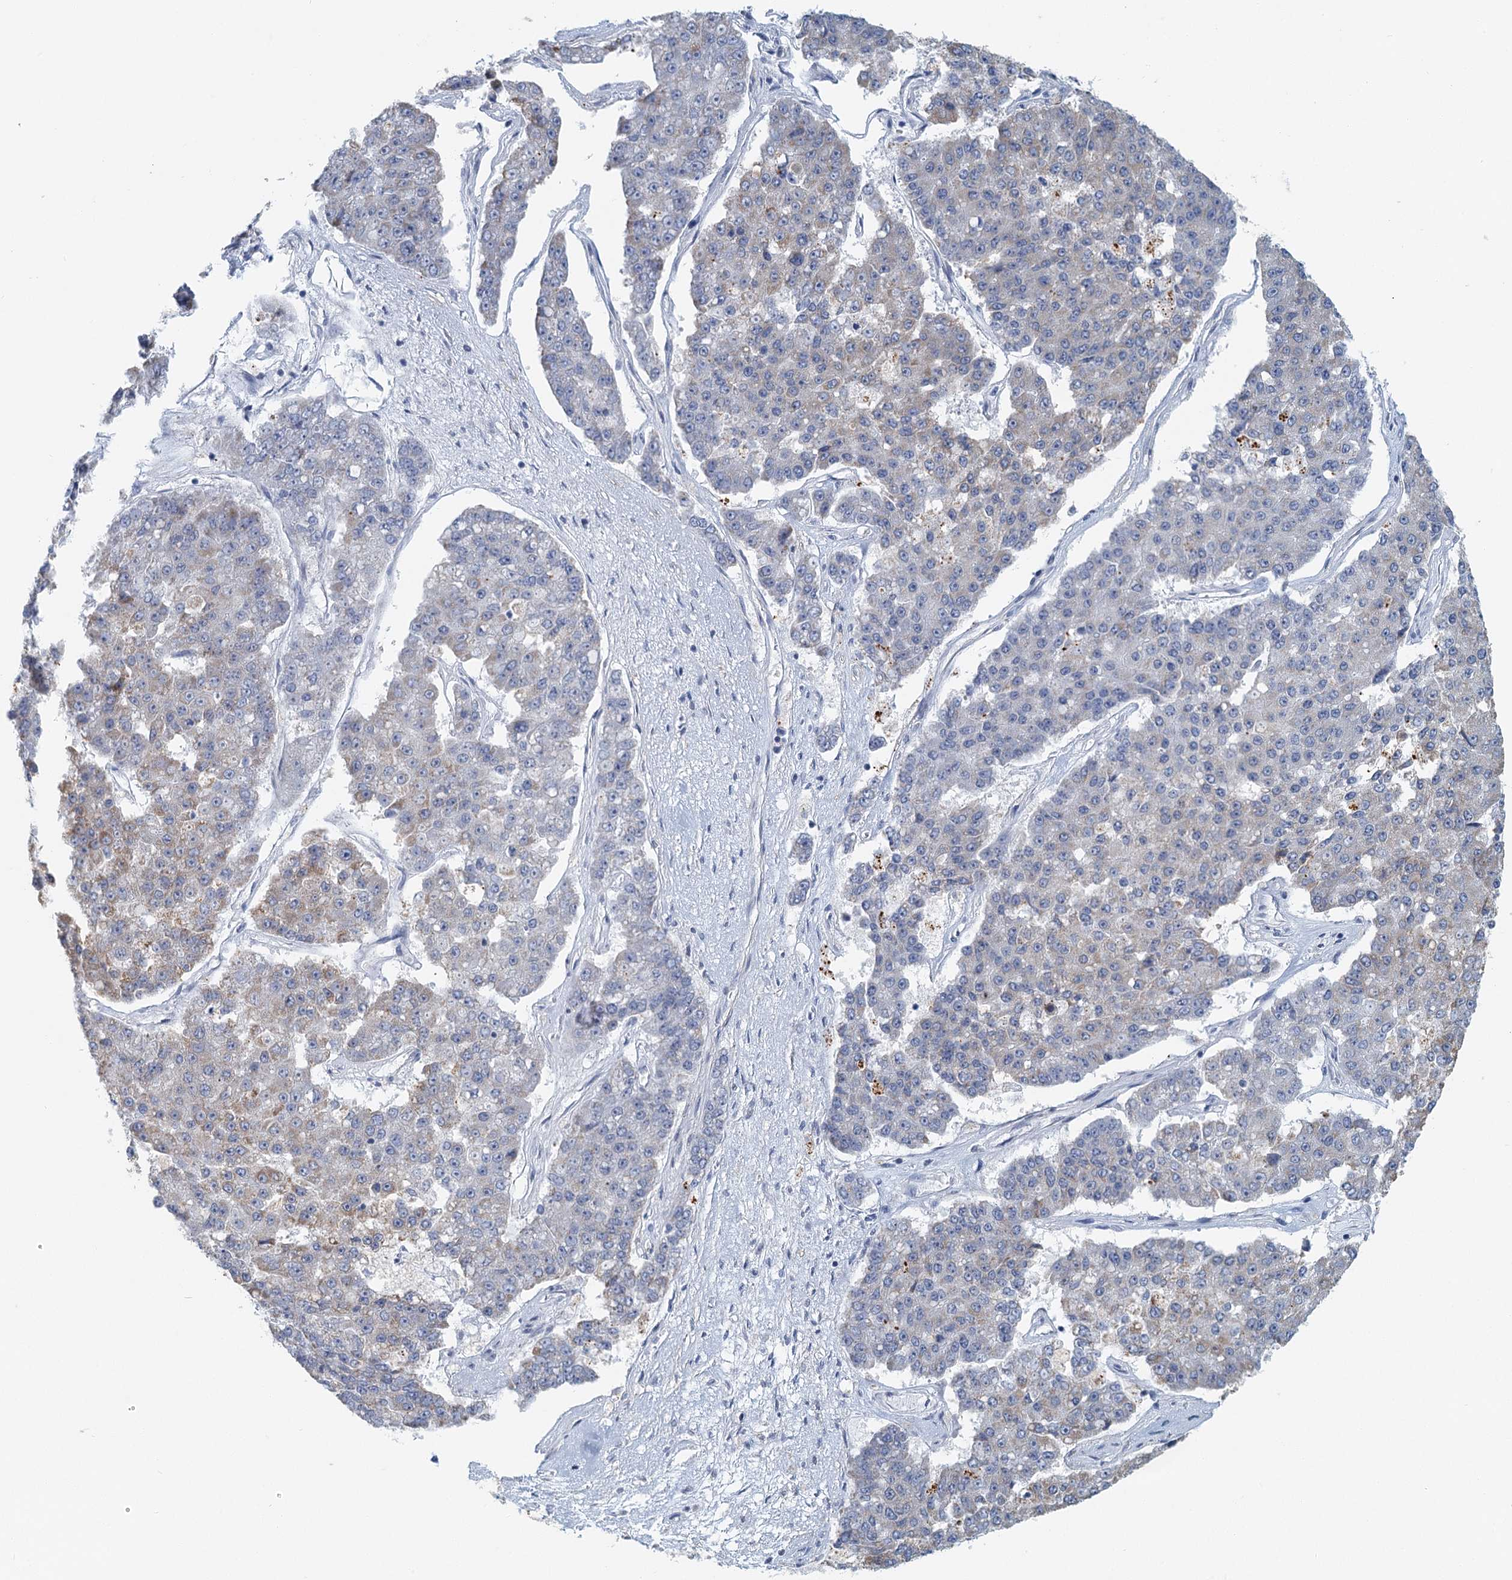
{"staining": {"intensity": "weak", "quantity": "<25%", "location": "cytoplasmic/membranous"}, "tissue": "pancreatic cancer", "cell_type": "Tumor cells", "image_type": "cancer", "snomed": [{"axis": "morphology", "description": "Adenocarcinoma, NOS"}, {"axis": "topography", "description": "Pancreas"}], "caption": "Tumor cells show no significant expression in pancreatic adenocarcinoma.", "gene": "ZNF527", "patient": {"sex": "male", "age": 50}}